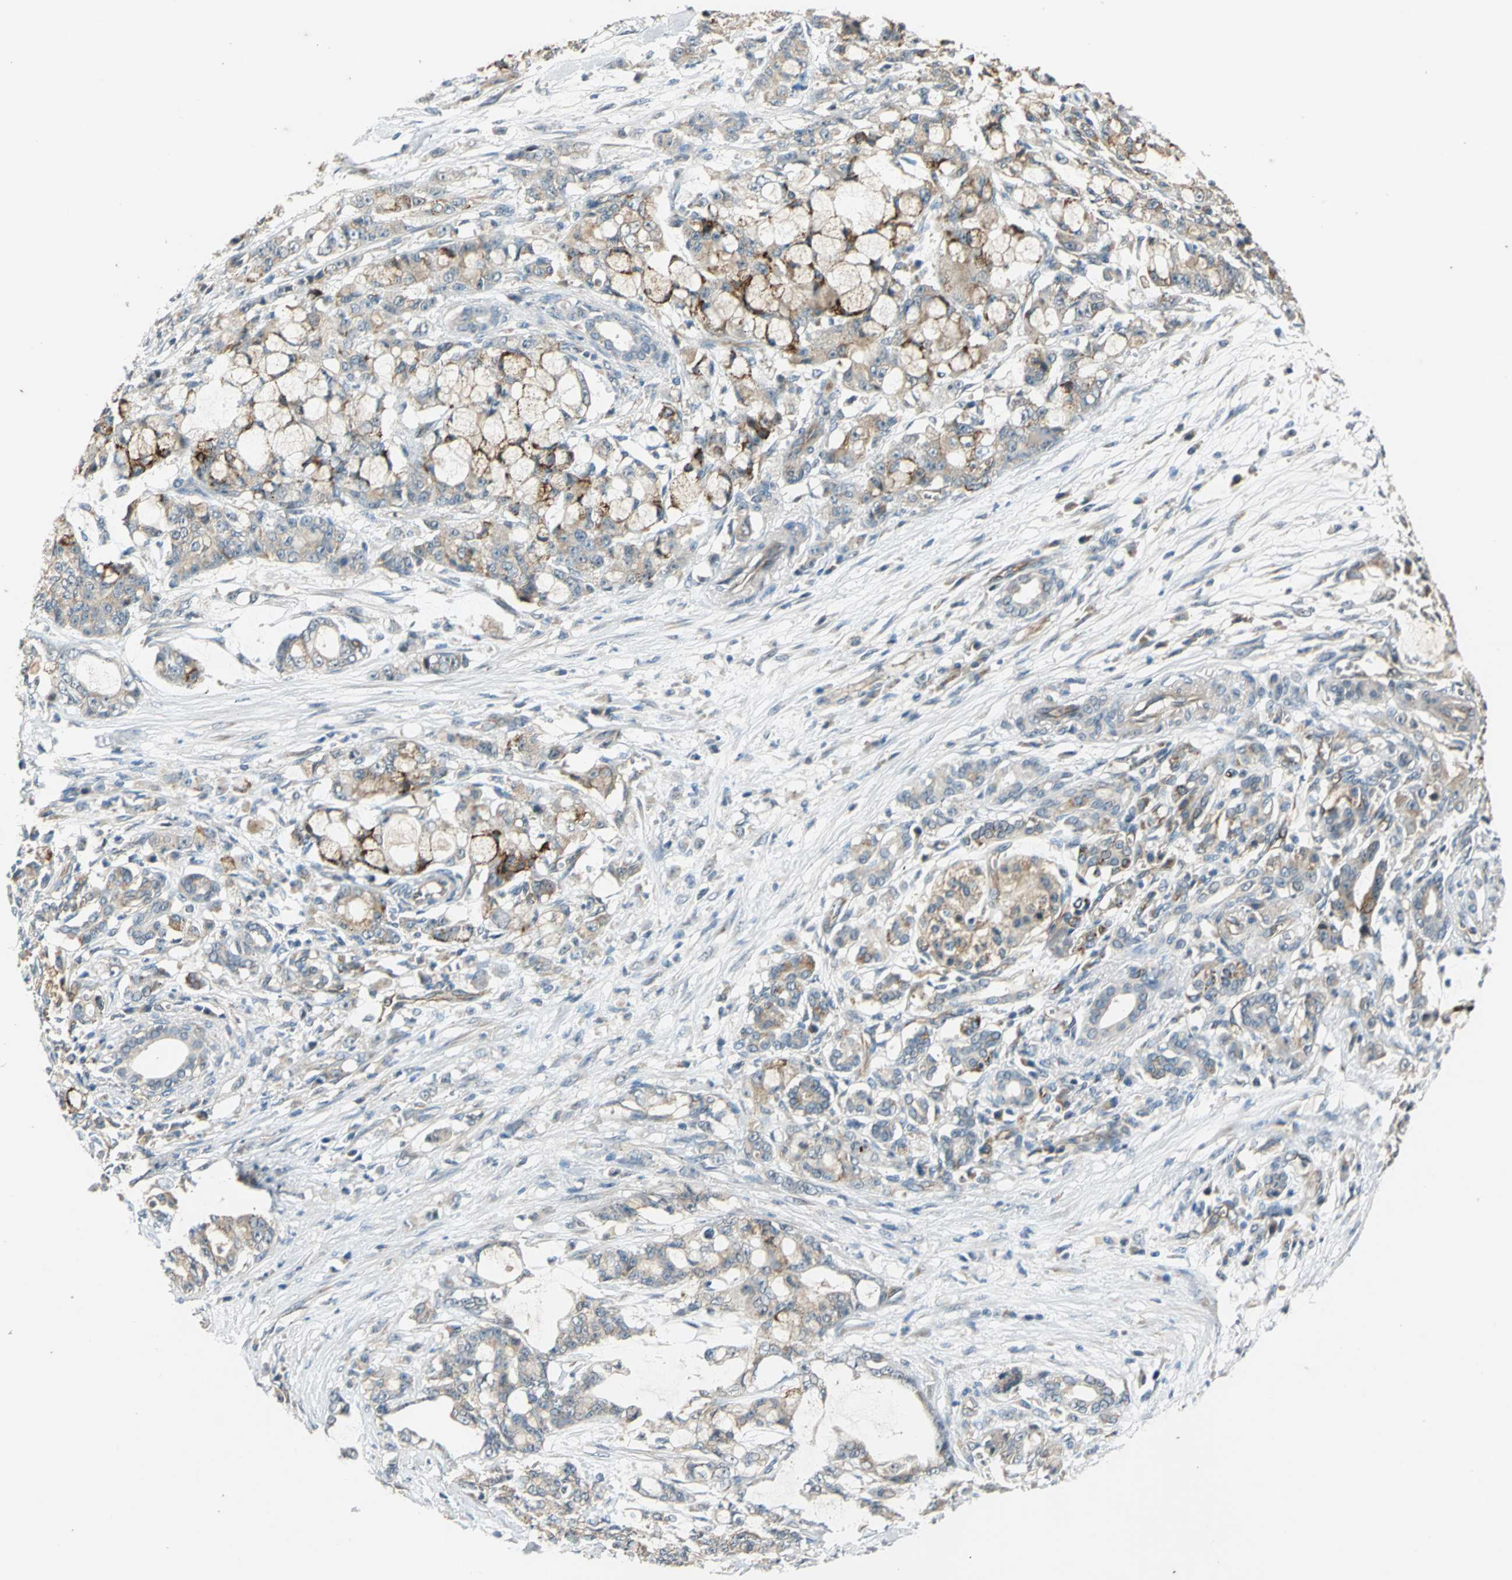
{"staining": {"intensity": "moderate", "quantity": "25%-75%", "location": "cytoplasmic/membranous"}, "tissue": "pancreatic cancer", "cell_type": "Tumor cells", "image_type": "cancer", "snomed": [{"axis": "morphology", "description": "Adenocarcinoma, NOS"}, {"axis": "topography", "description": "Pancreas"}], "caption": "High-magnification brightfield microscopy of pancreatic cancer stained with DAB (3,3'-diaminobenzidine) (brown) and counterstained with hematoxylin (blue). tumor cells exhibit moderate cytoplasmic/membranous positivity is identified in about25%-75% of cells.", "gene": "EMCN", "patient": {"sex": "female", "age": 73}}